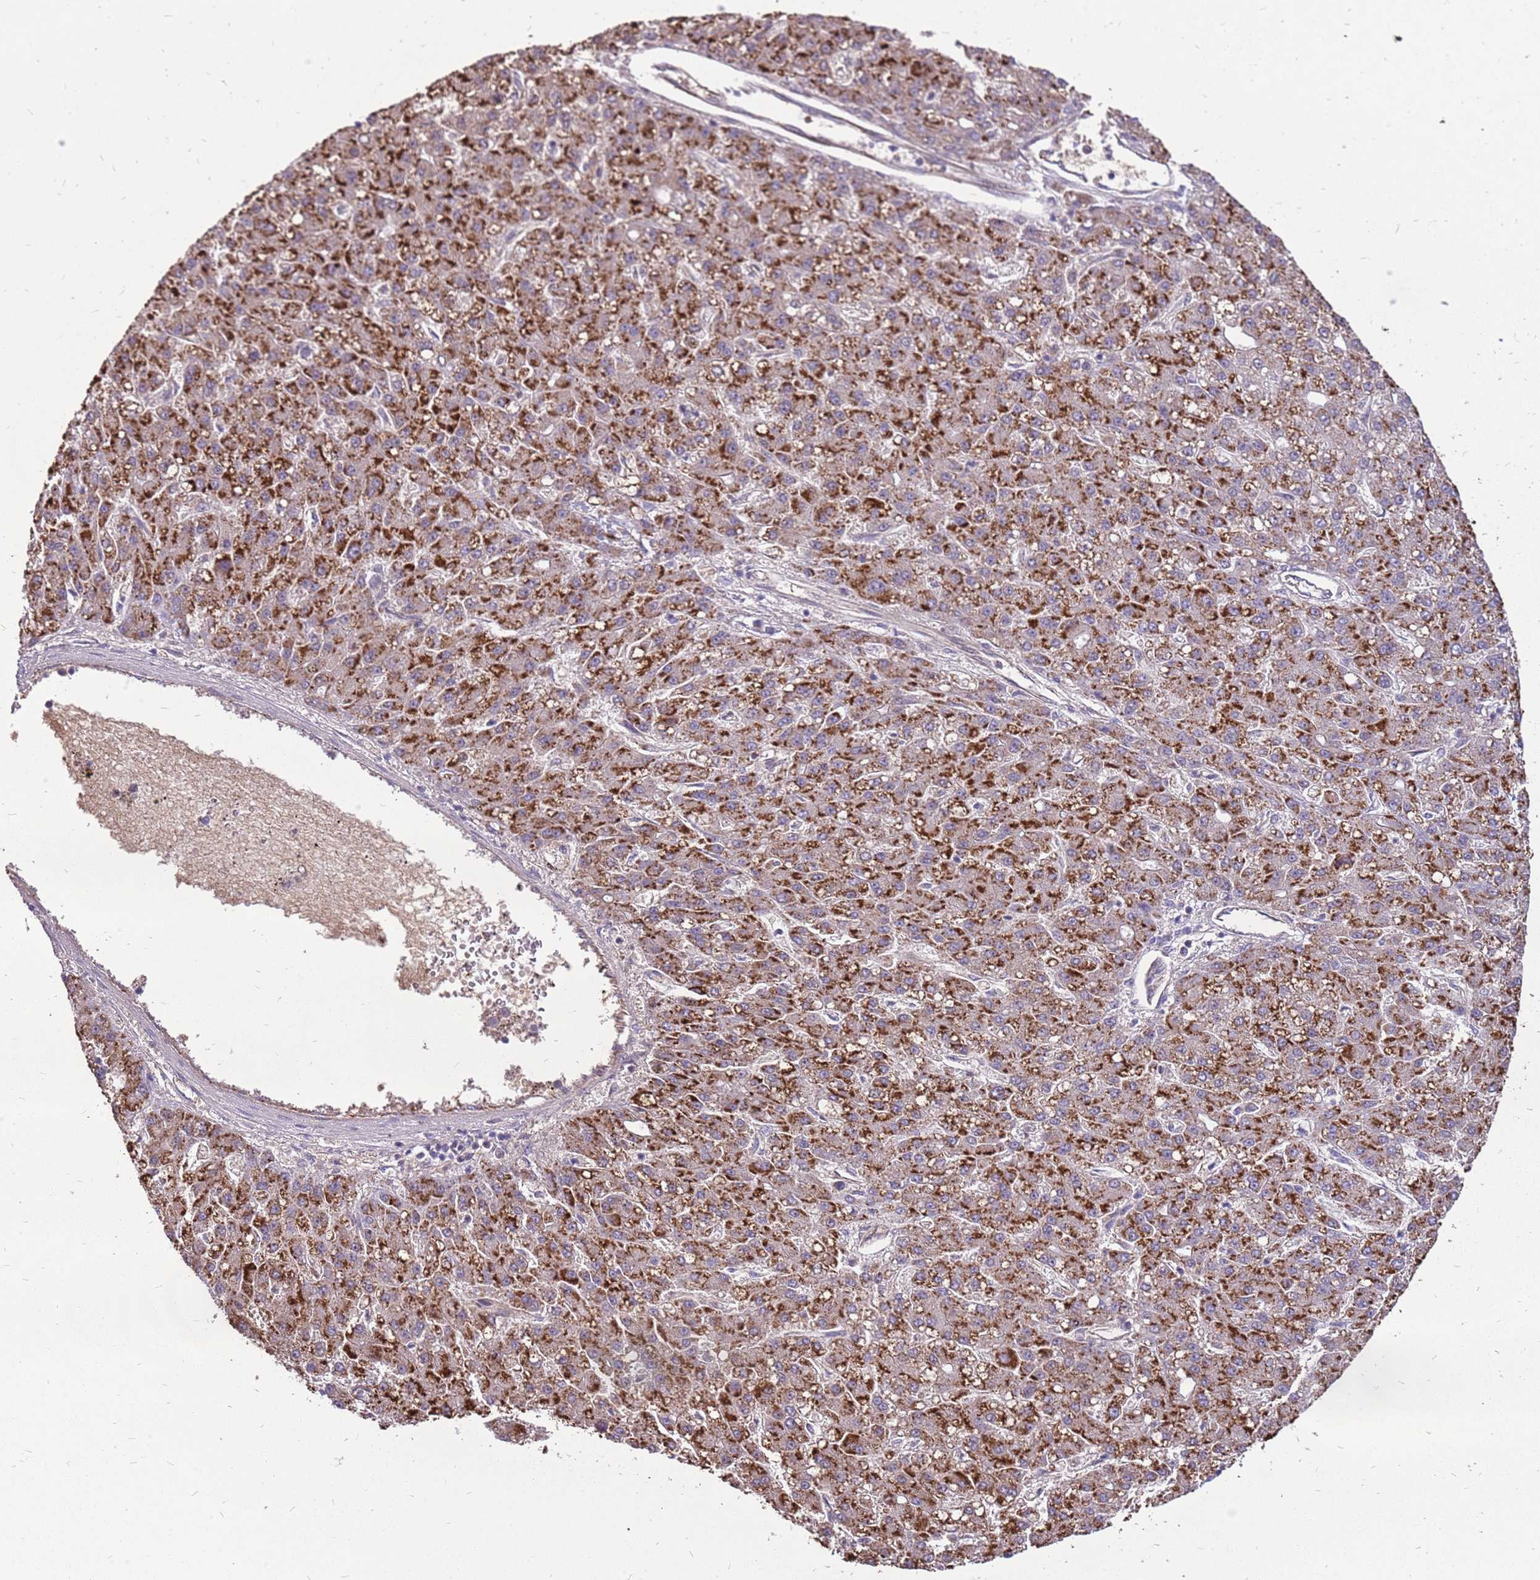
{"staining": {"intensity": "strong", "quantity": ">75%", "location": "cytoplasmic/membranous"}, "tissue": "liver cancer", "cell_type": "Tumor cells", "image_type": "cancer", "snomed": [{"axis": "morphology", "description": "Carcinoma, Hepatocellular, NOS"}, {"axis": "topography", "description": "Liver"}], "caption": "This is a photomicrograph of IHC staining of hepatocellular carcinoma (liver), which shows strong positivity in the cytoplasmic/membranous of tumor cells.", "gene": "PCNX1", "patient": {"sex": "male", "age": 67}}